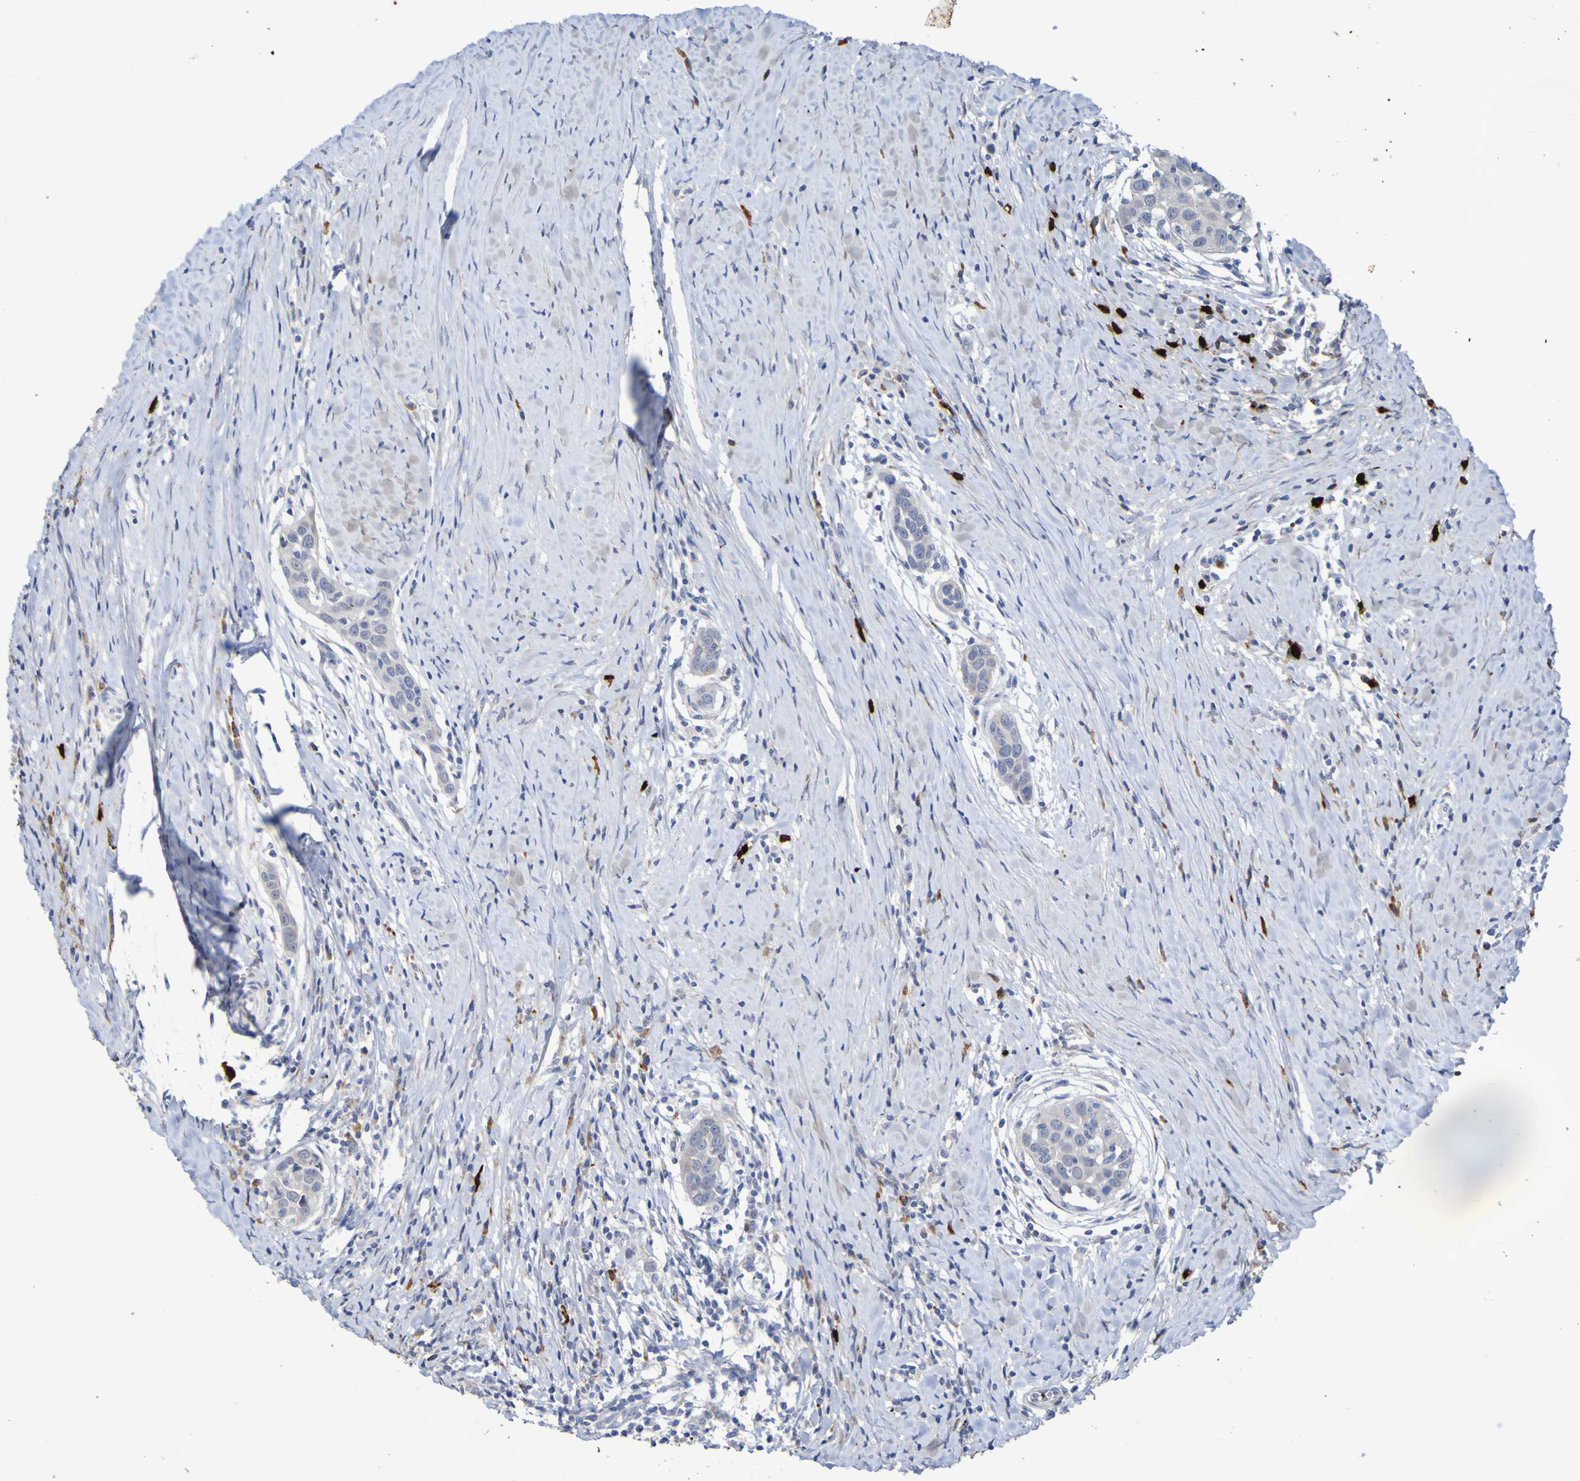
{"staining": {"intensity": "weak", "quantity": "<25%", "location": "cytoplasmic/membranous"}, "tissue": "head and neck cancer", "cell_type": "Tumor cells", "image_type": "cancer", "snomed": [{"axis": "morphology", "description": "Squamous cell carcinoma, NOS"}, {"axis": "topography", "description": "Oral tissue"}, {"axis": "topography", "description": "Head-Neck"}], "caption": "Human head and neck cancer stained for a protein using immunohistochemistry exhibits no staining in tumor cells.", "gene": "C11orf24", "patient": {"sex": "female", "age": 50}}